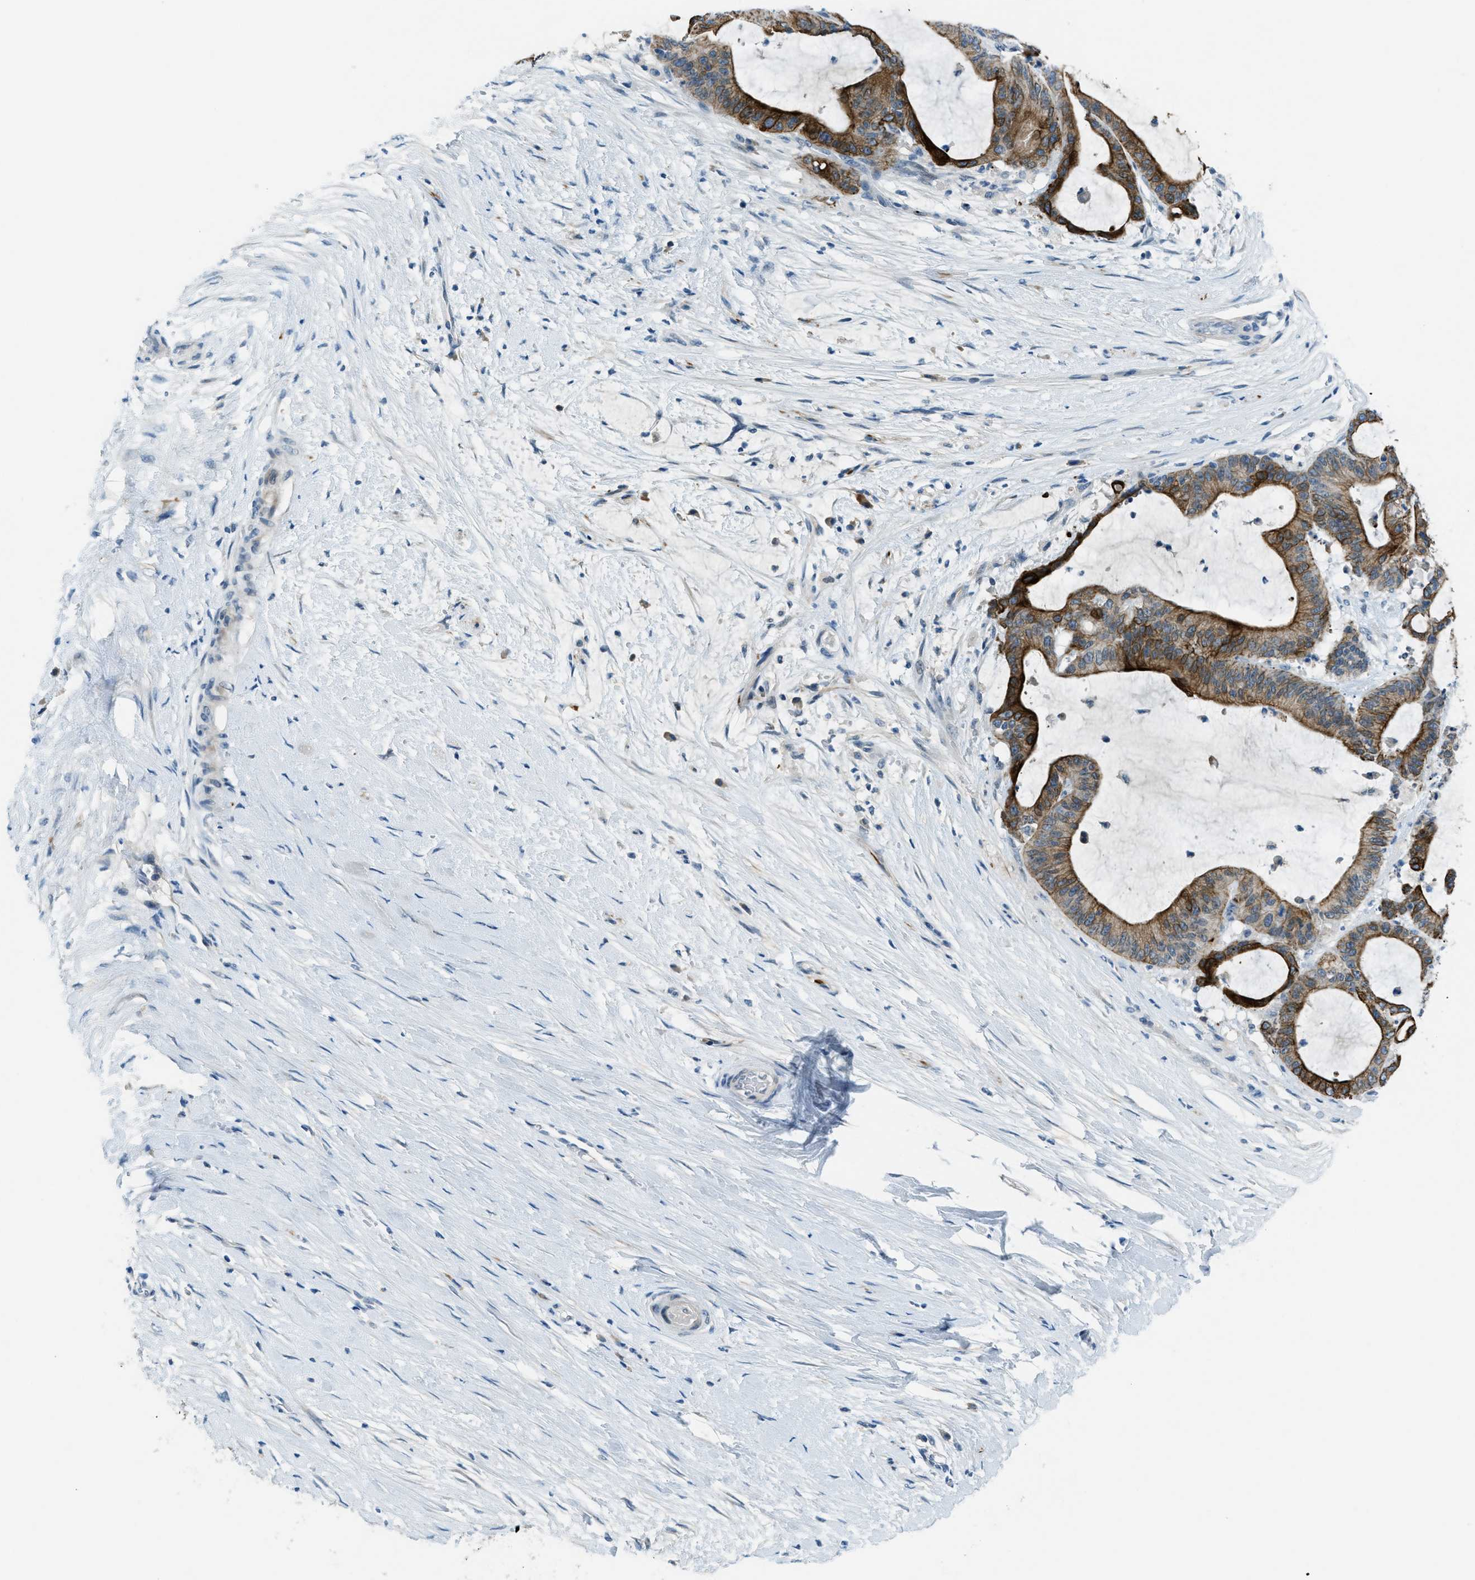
{"staining": {"intensity": "strong", "quantity": ">75%", "location": "cytoplasmic/membranous"}, "tissue": "liver cancer", "cell_type": "Tumor cells", "image_type": "cancer", "snomed": [{"axis": "morphology", "description": "Cholangiocarcinoma"}, {"axis": "topography", "description": "Liver"}], "caption": "An immunohistochemistry histopathology image of tumor tissue is shown. Protein staining in brown labels strong cytoplasmic/membranous positivity in liver cancer within tumor cells.", "gene": "KLHL8", "patient": {"sex": "female", "age": 73}}